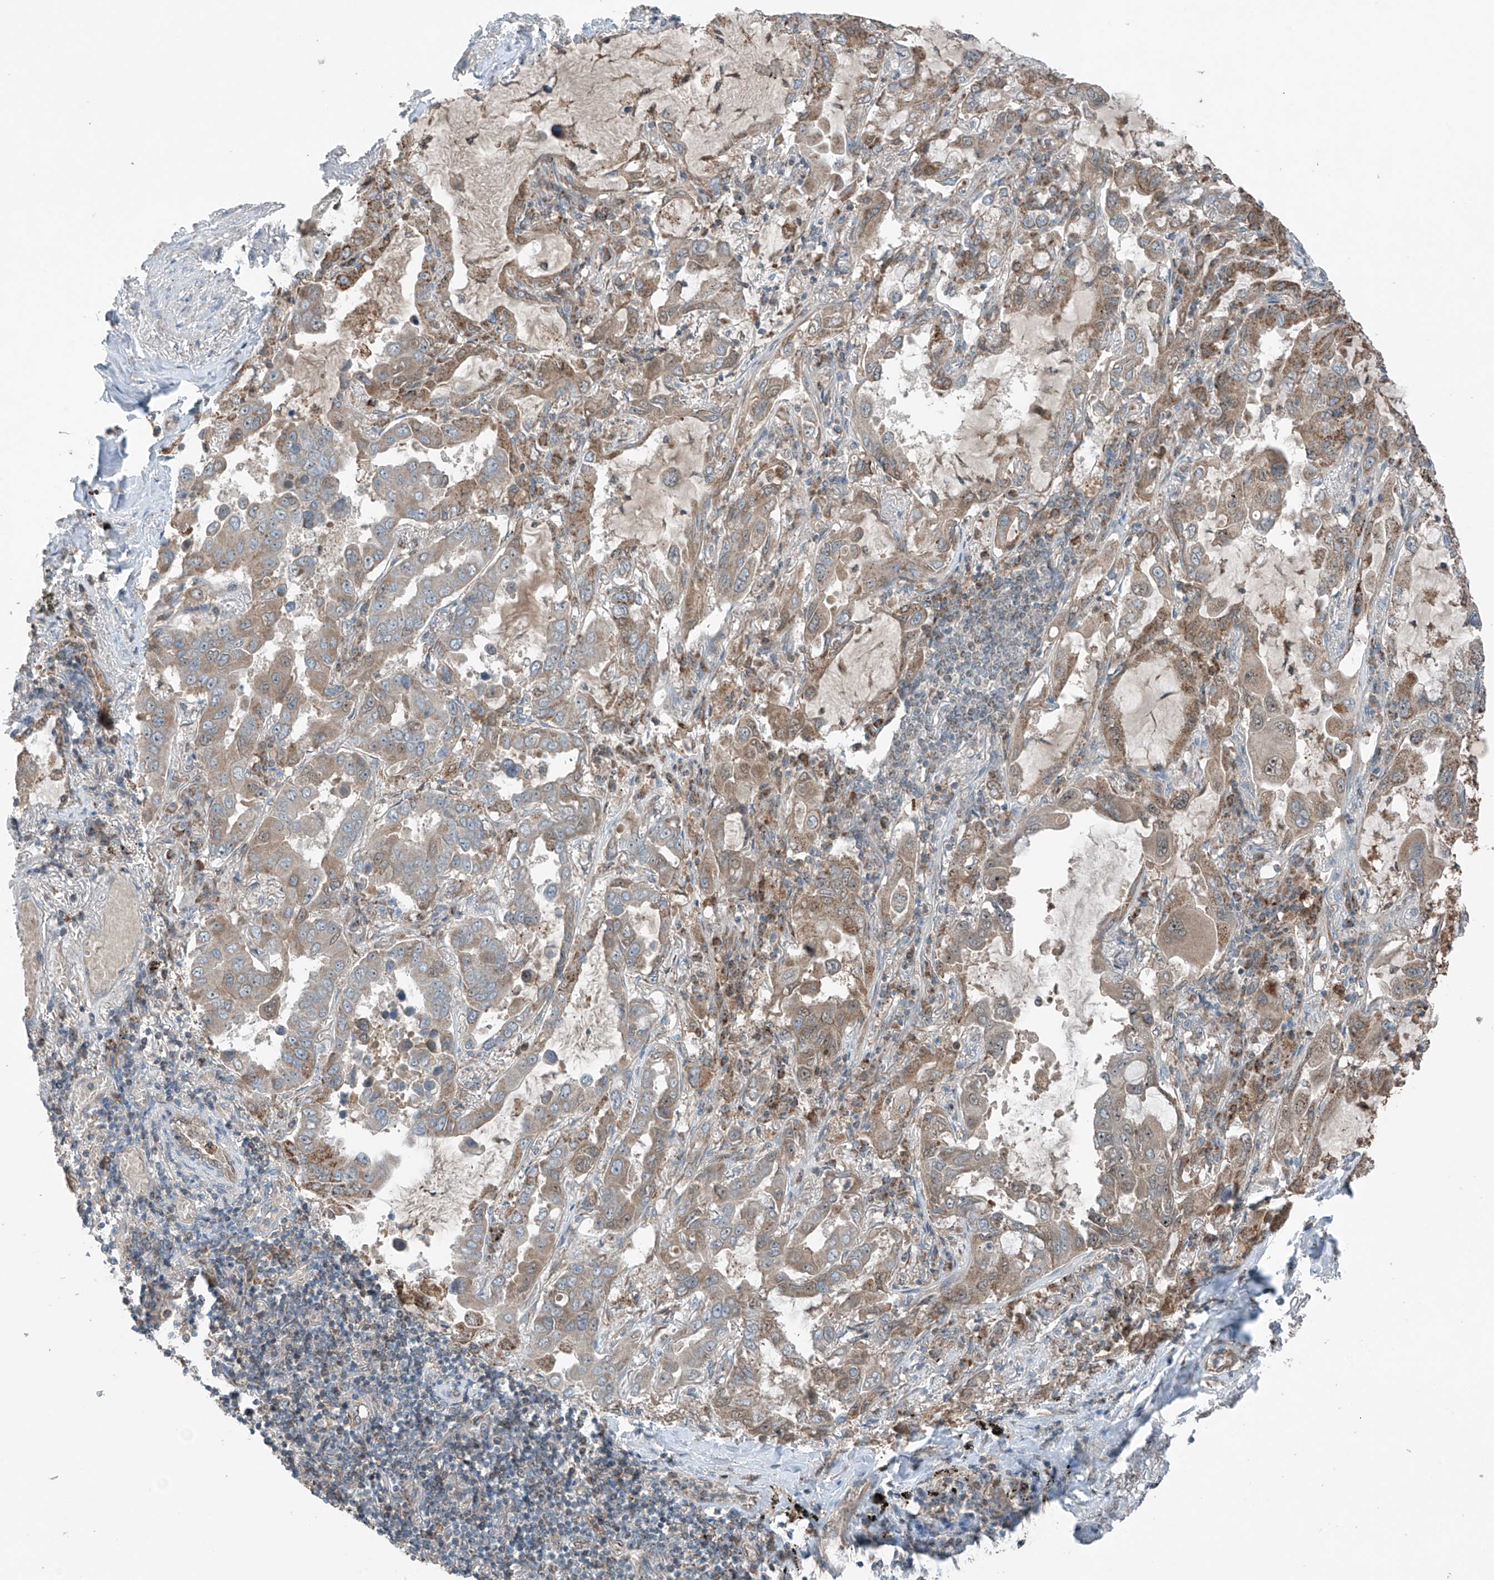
{"staining": {"intensity": "weak", "quantity": "<25%", "location": "cytoplasmic/membranous"}, "tissue": "lung cancer", "cell_type": "Tumor cells", "image_type": "cancer", "snomed": [{"axis": "morphology", "description": "Adenocarcinoma, NOS"}, {"axis": "topography", "description": "Lung"}], "caption": "An immunohistochemistry image of adenocarcinoma (lung) is shown. There is no staining in tumor cells of adenocarcinoma (lung).", "gene": "SAMD3", "patient": {"sex": "male", "age": 64}}